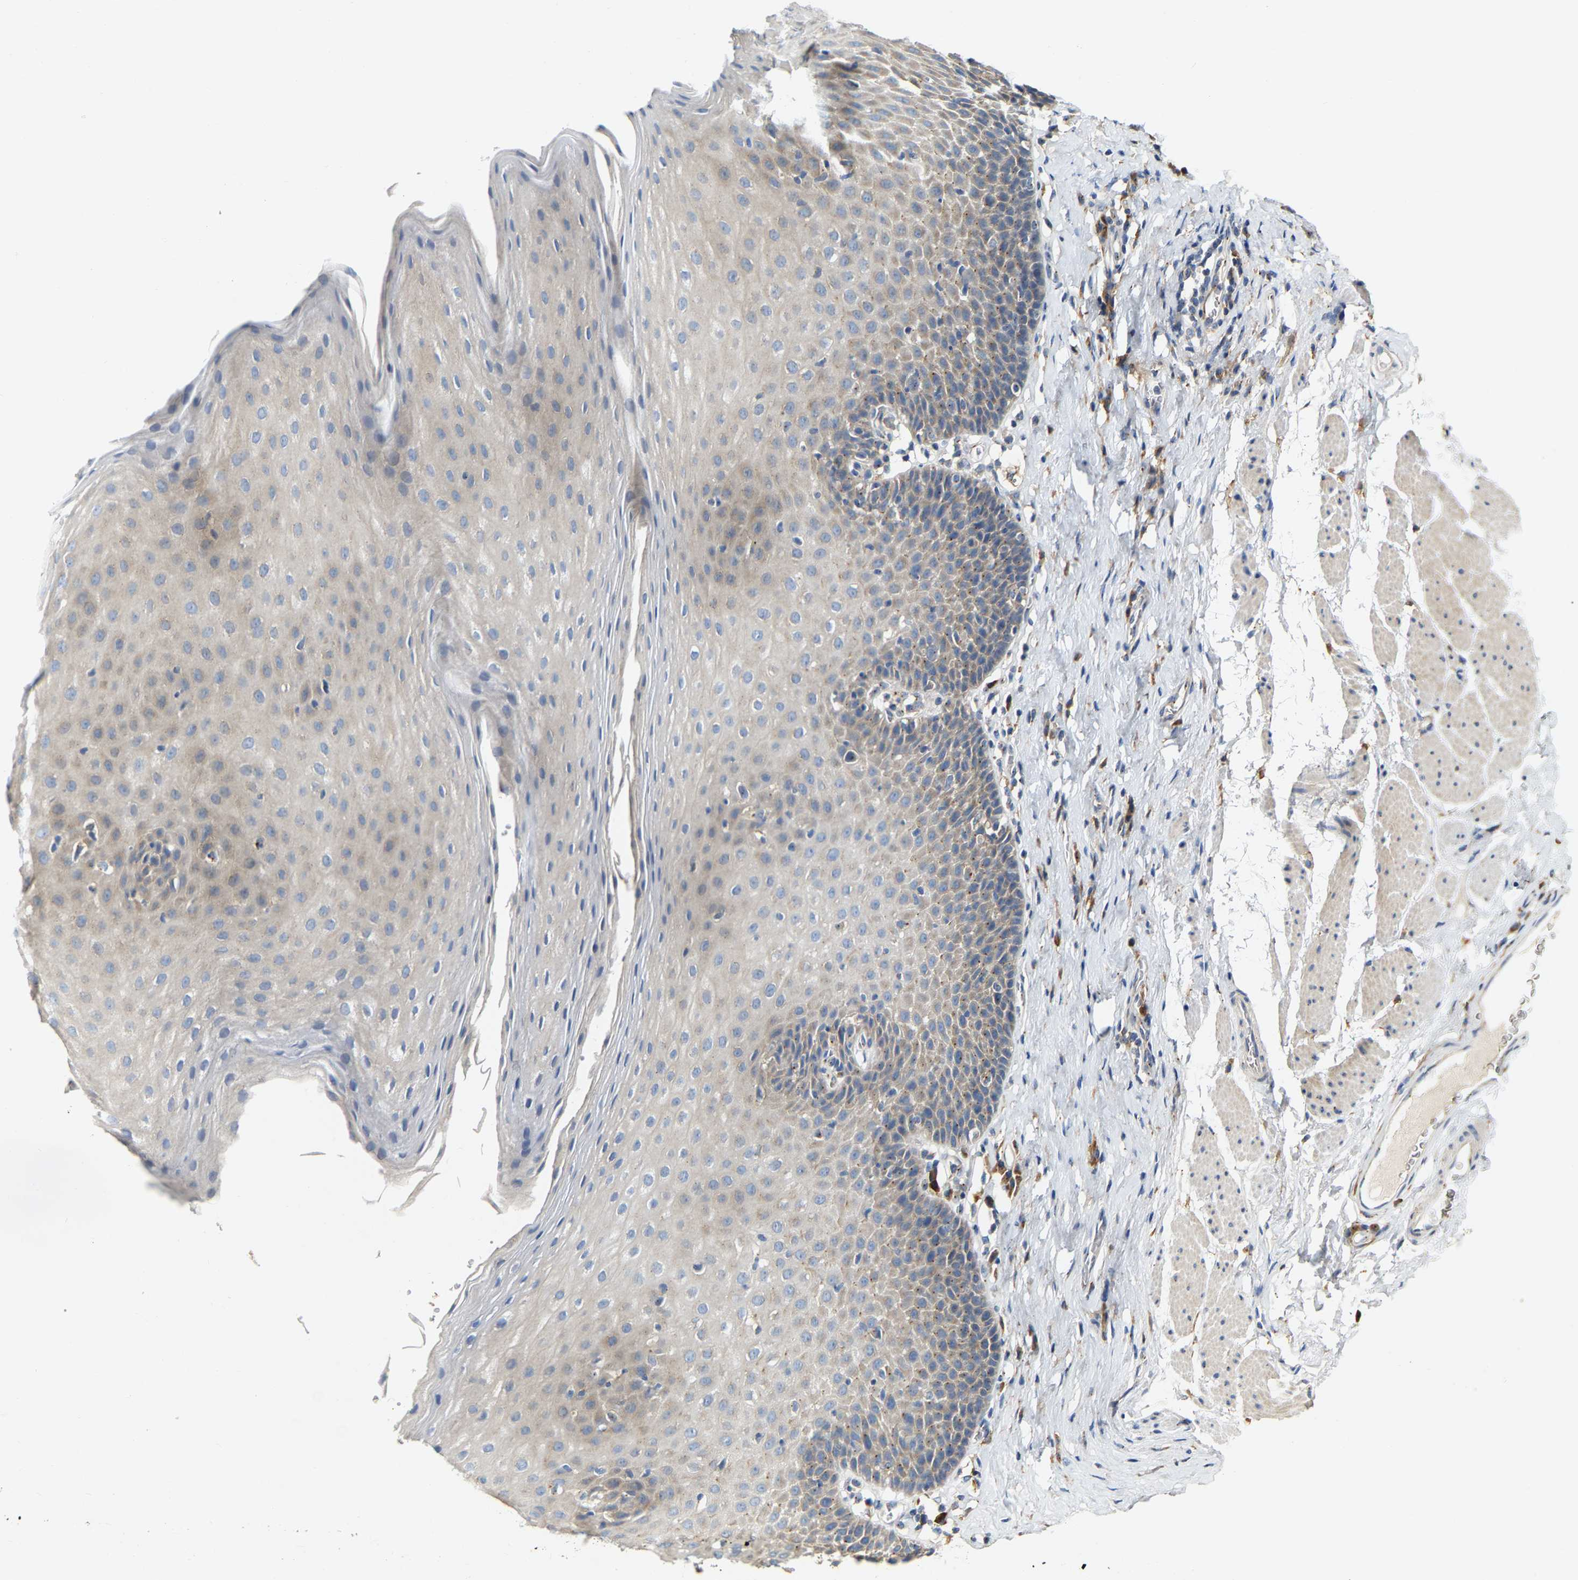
{"staining": {"intensity": "weak", "quantity": "25%-75%", "location": "cytoplasmic/membranous"}, "tissue": "esophagus", "cell_type": "Squamous epithelial cells", "image_type": "normal", "snomed": [{"axis": "morphology", "description": "Normal tissue, NOS"}, {"axis": "topography", "description": "Esophagus"}], "caption": "A brown stain highlights weak cytoplasmic/membranous expression of a protein in squamous epithelial cells of benign human esophagus. The staining was performed using DAB, with brown indicating positive protein expression. Nuclei are stained blue with hematoxylin.", "gene": "PCNT", "patient": {"sex": "female", "age": 61}}